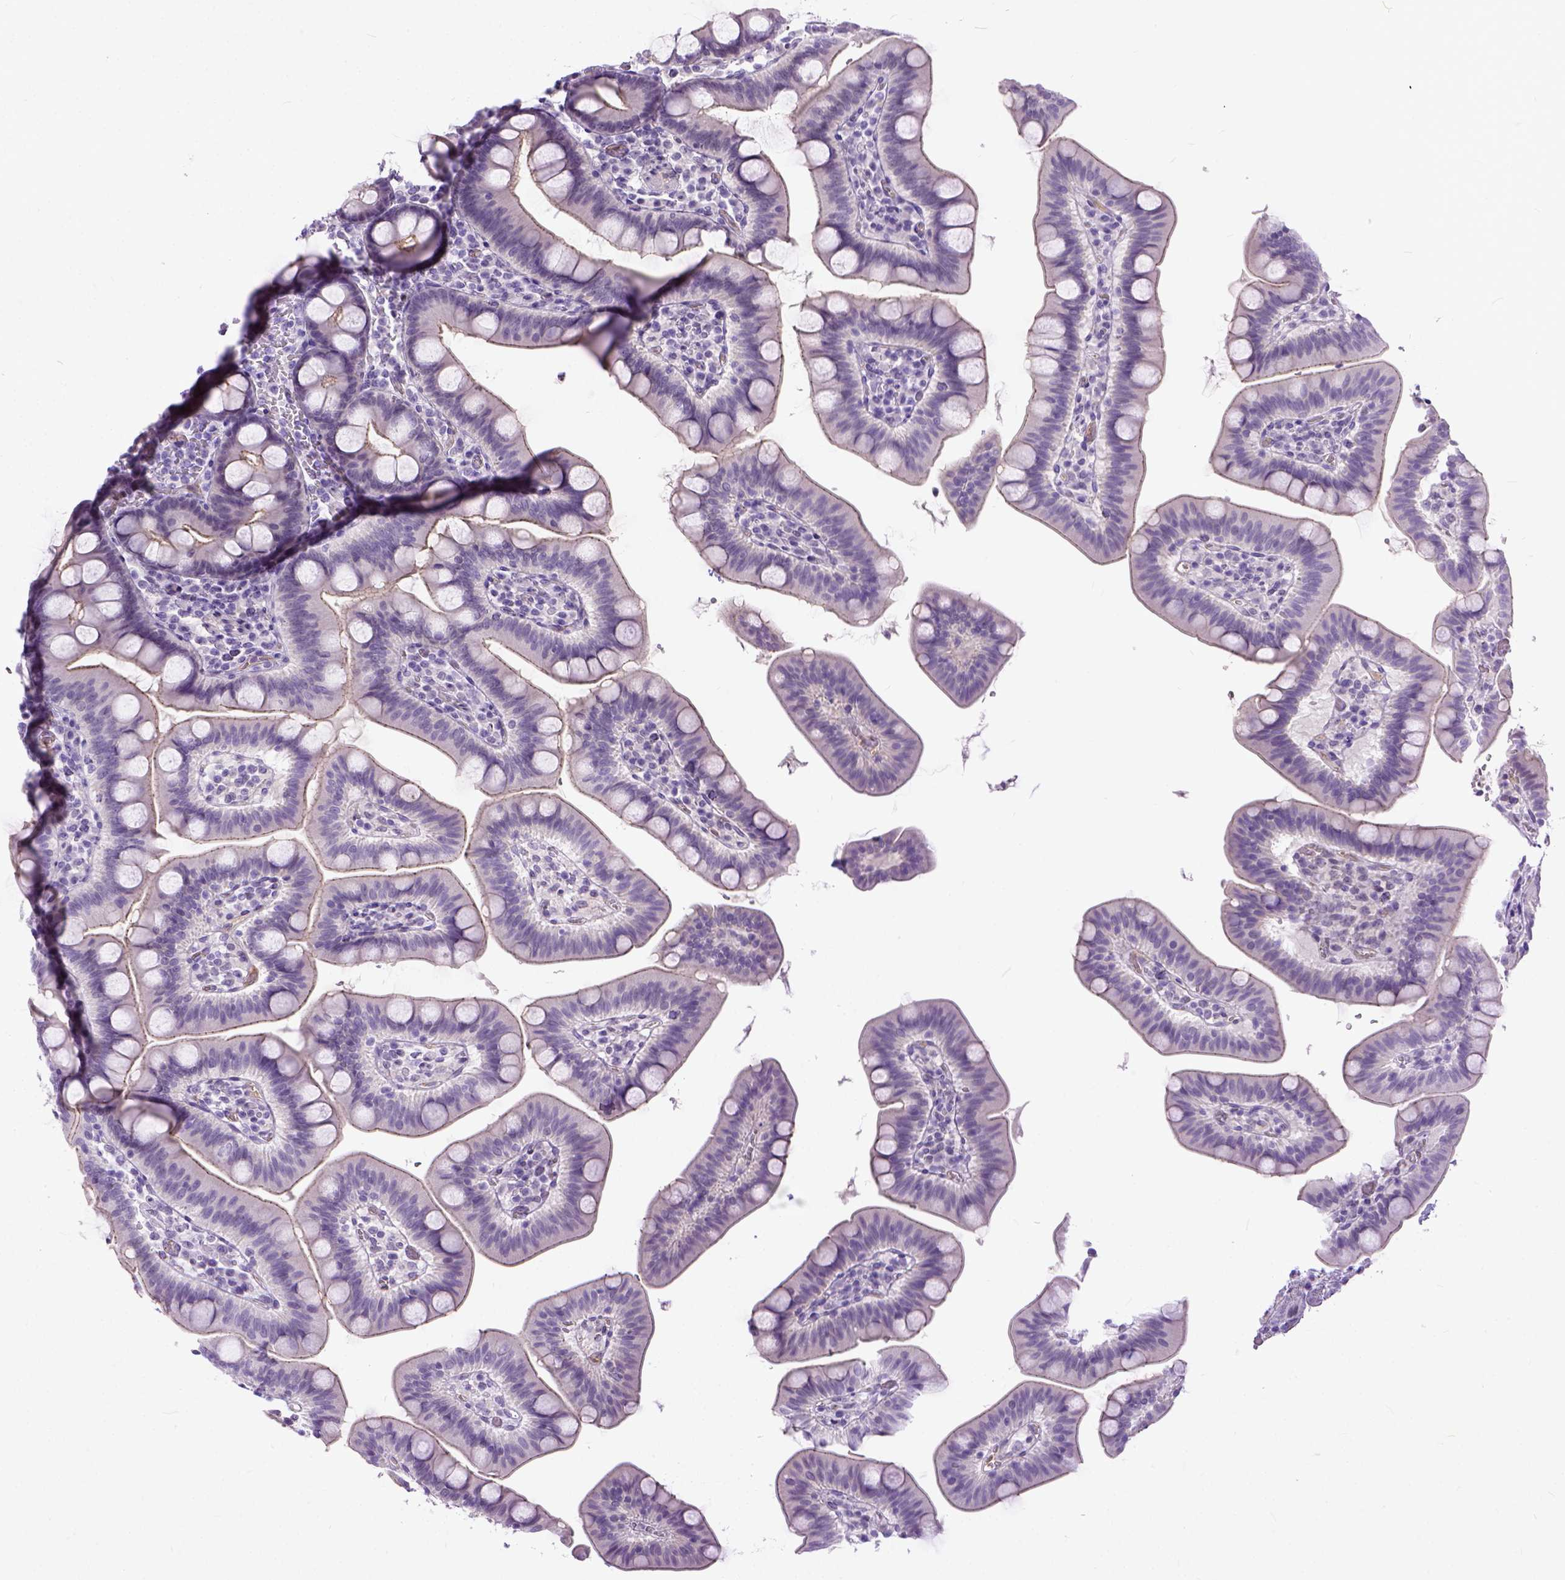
{"staining": {"intensity": "weak", "quantity": "25%-75%", "location": "cytoplasmic/membranous"}, "tissue": "duodenum", "cell_type": "Glandular cells", "image_type": "normal", "snomed": [{"axis": "morphology", "description": "Normal tissue, NOS"}, {"axis": "topography", "description": "Pancreas"}, {"axis": "topography", "description": "Duodenum"}], "caption": "Human duodenum stained for a protein (brown) shows weak cytoplasmic/membranous positive positivity in approximately 25%-75% of glandular cells.", "gene": "ADGRF1", "patient": {"sex": "male", "age": 59}}